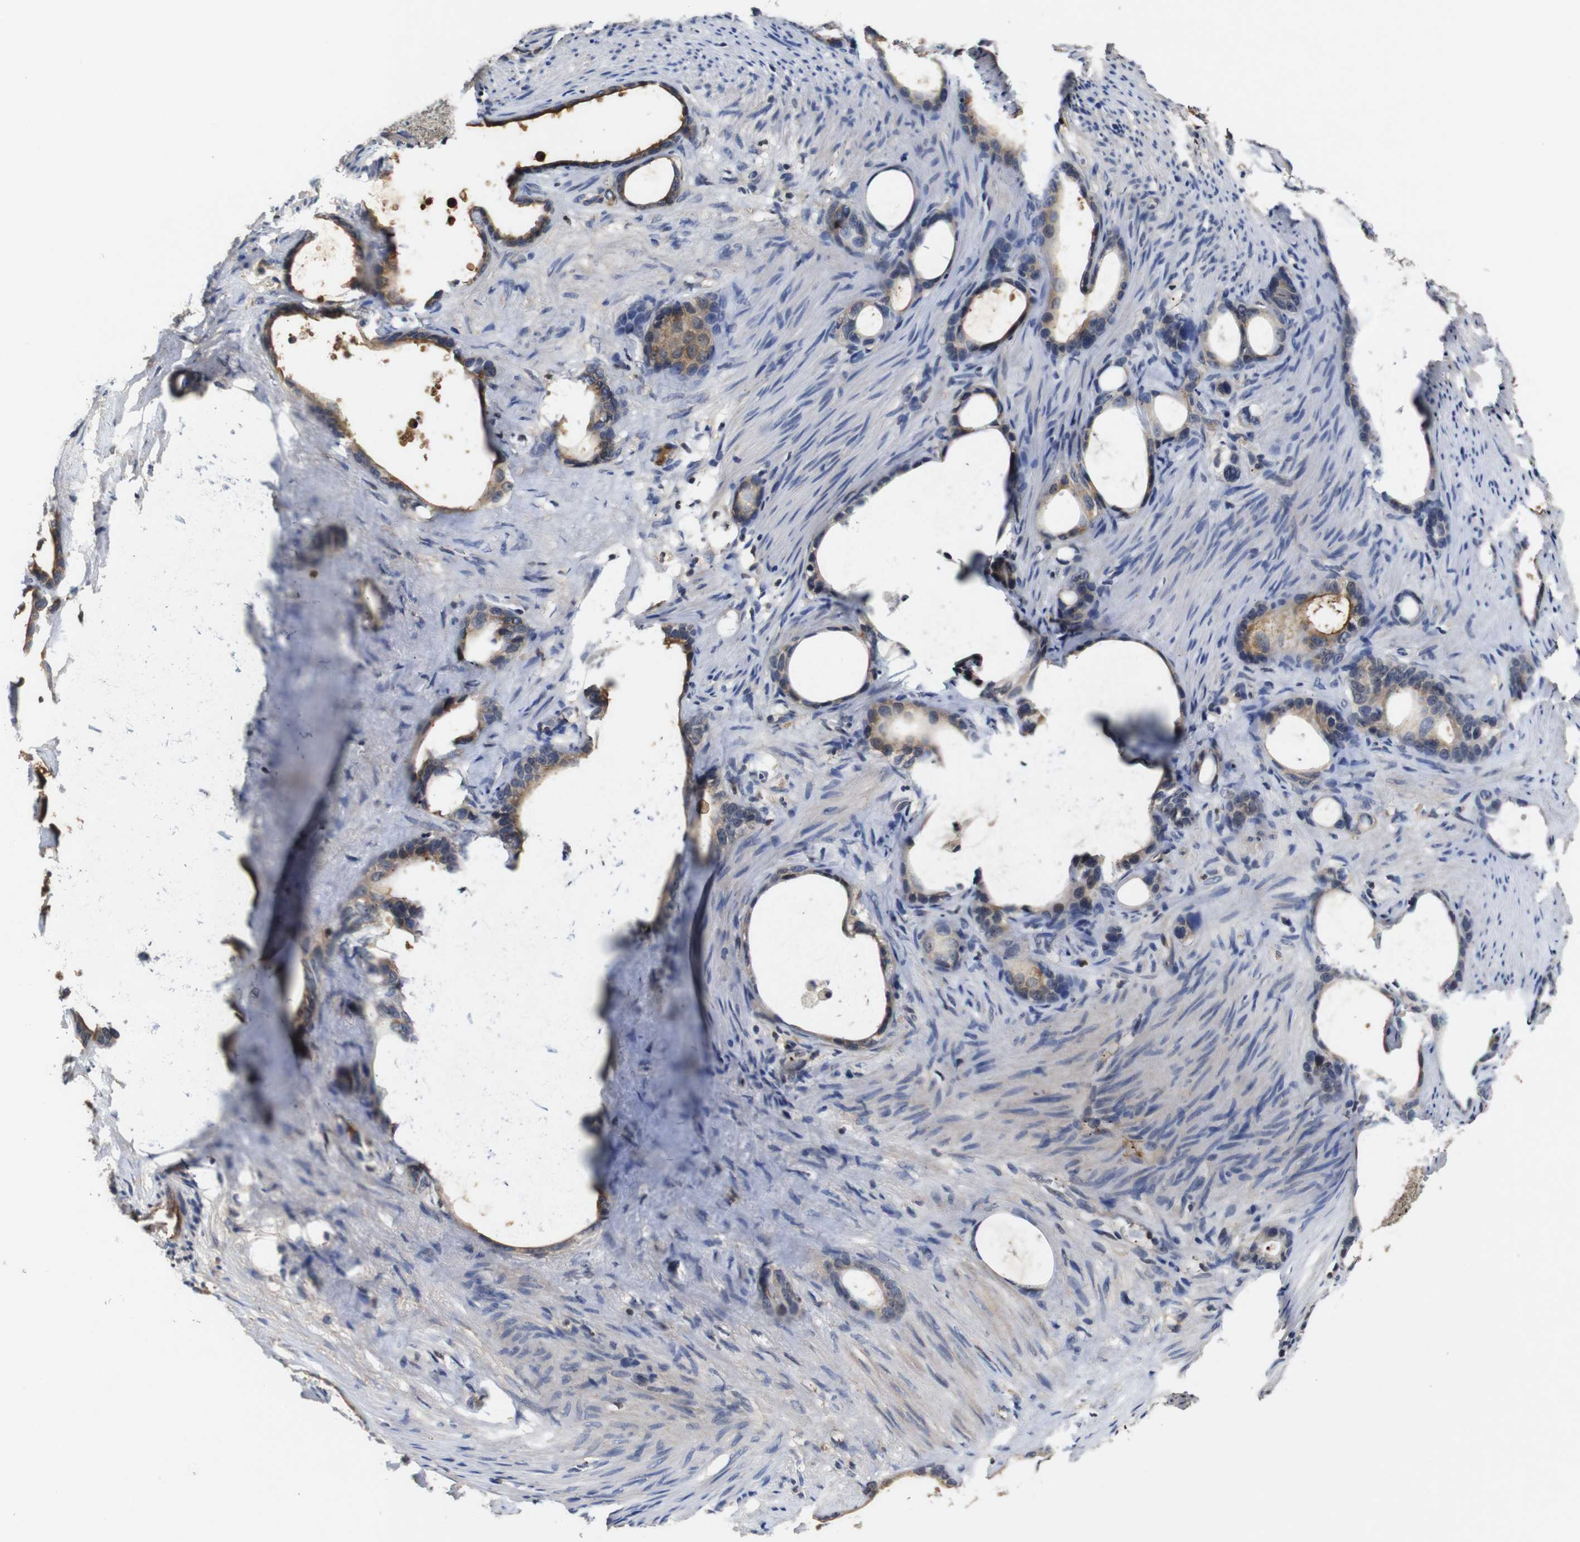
{"staining": {"intensity": "moderate", "quantity": ">75%", "location": "cytoplasmic/membranous"}, "tissue": "stomach cancer", "cell_type": "Tumor cells", "image_type": "cancer", "snomed": [{"axis": "morphology", "description": "Adenocarcinoma, NOS"}, {"axis": "topography", "description": "Stomach"}], "caption": "Moderate cytoplasmic/membranous expression for a protein is seen in approximately >75% of tumor cells of stomach cancer (adenocarcinoma) using immunohistochemistry (IHC).", "gene": "MYC", "patient": {"sex": "female", "age": 75}}